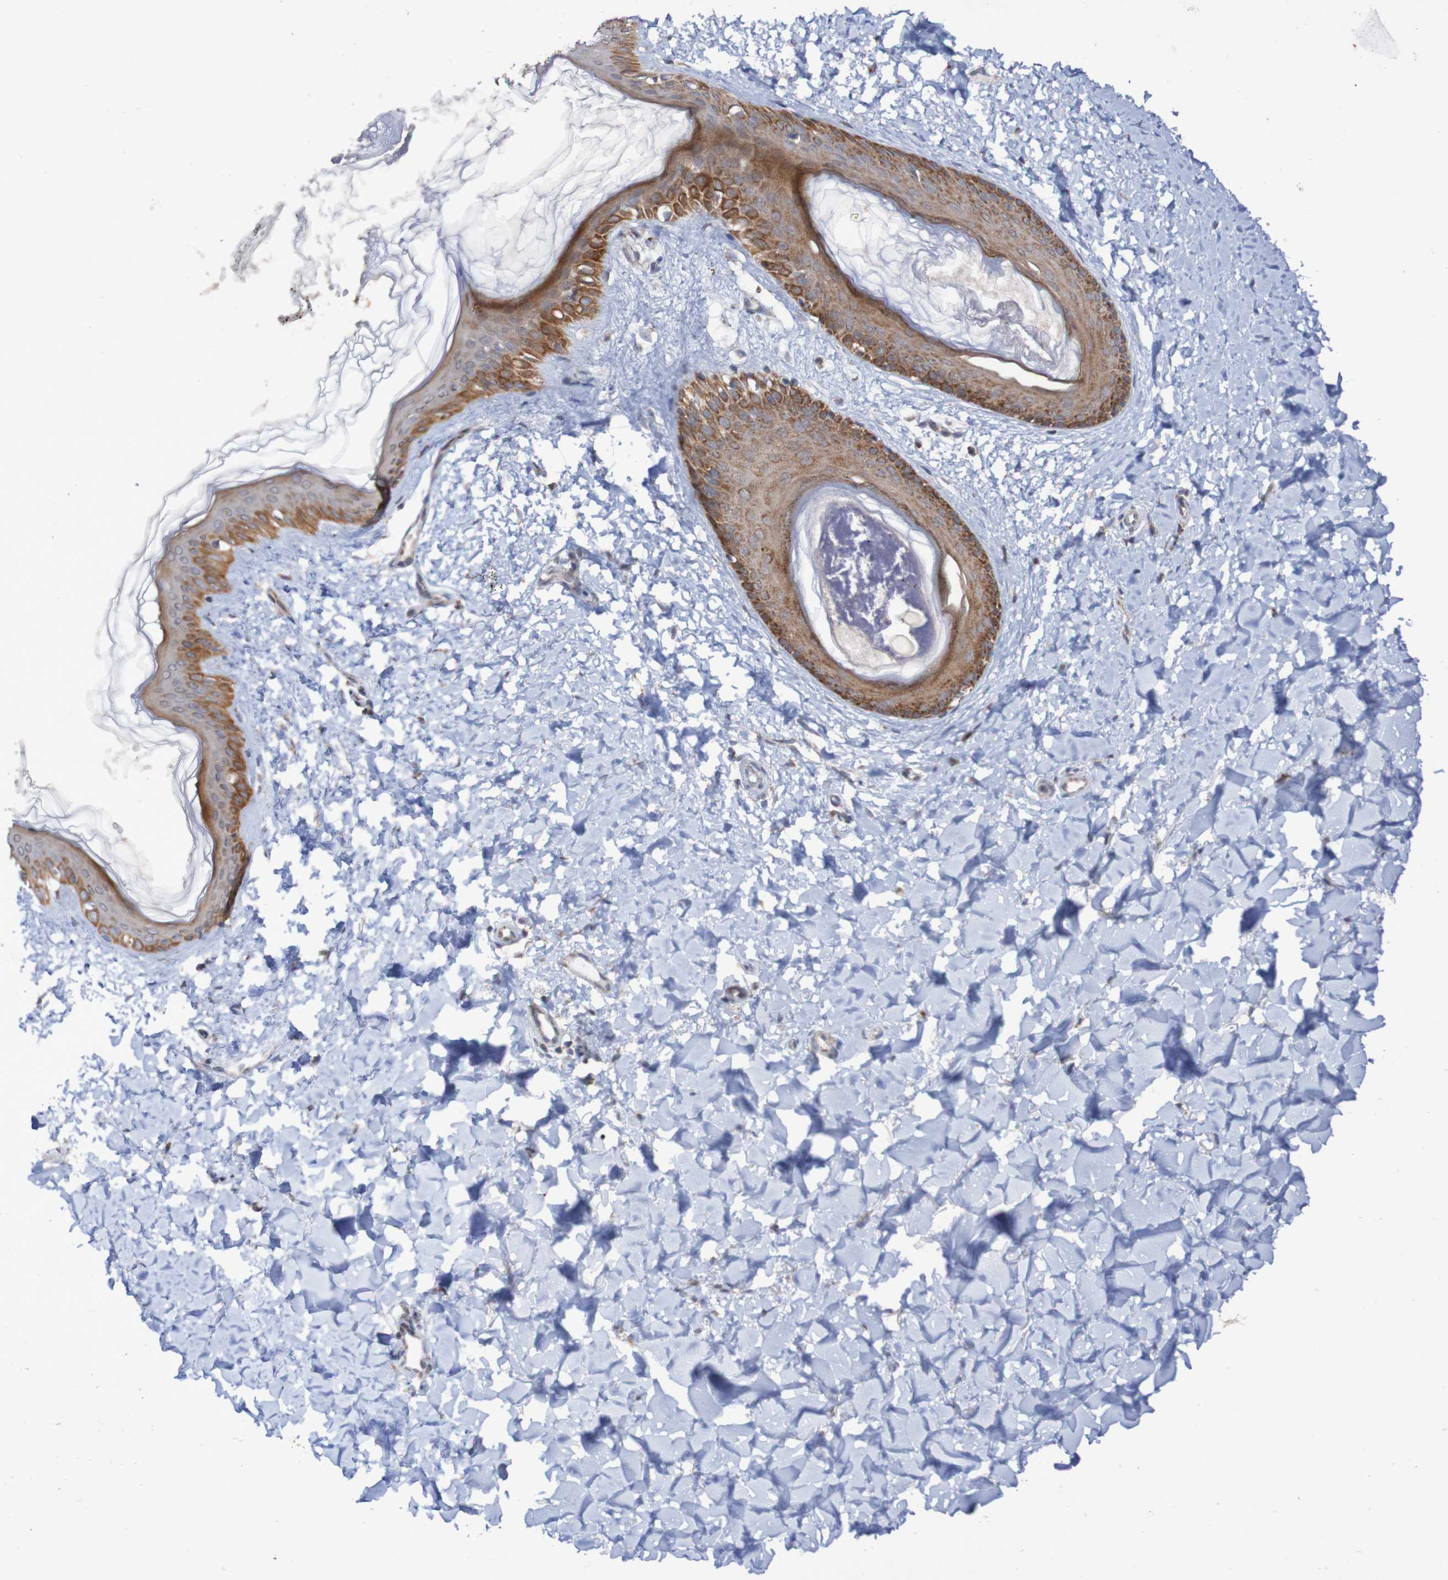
{"staining": {"intensity": "weak", "quantity": "25%-75%", "location": "cytoplasmic/membranous"}, "tissue": "skin", "cell_type": "Fibroblasts", "image_type": "normal", "snomed": [{"axis": "morphology", "description": "Normal tissue, NOS"}, {"axis": "topography", "description": "Skin"}], "caption": "Immunohistochemical staining of unremarkable skin reveals weak cytoplasmic/membranous protein staining in about 25%-75% of fibroblasts.", "gene": "DVL1", "patient": {"sex": "female", "age": 41}}